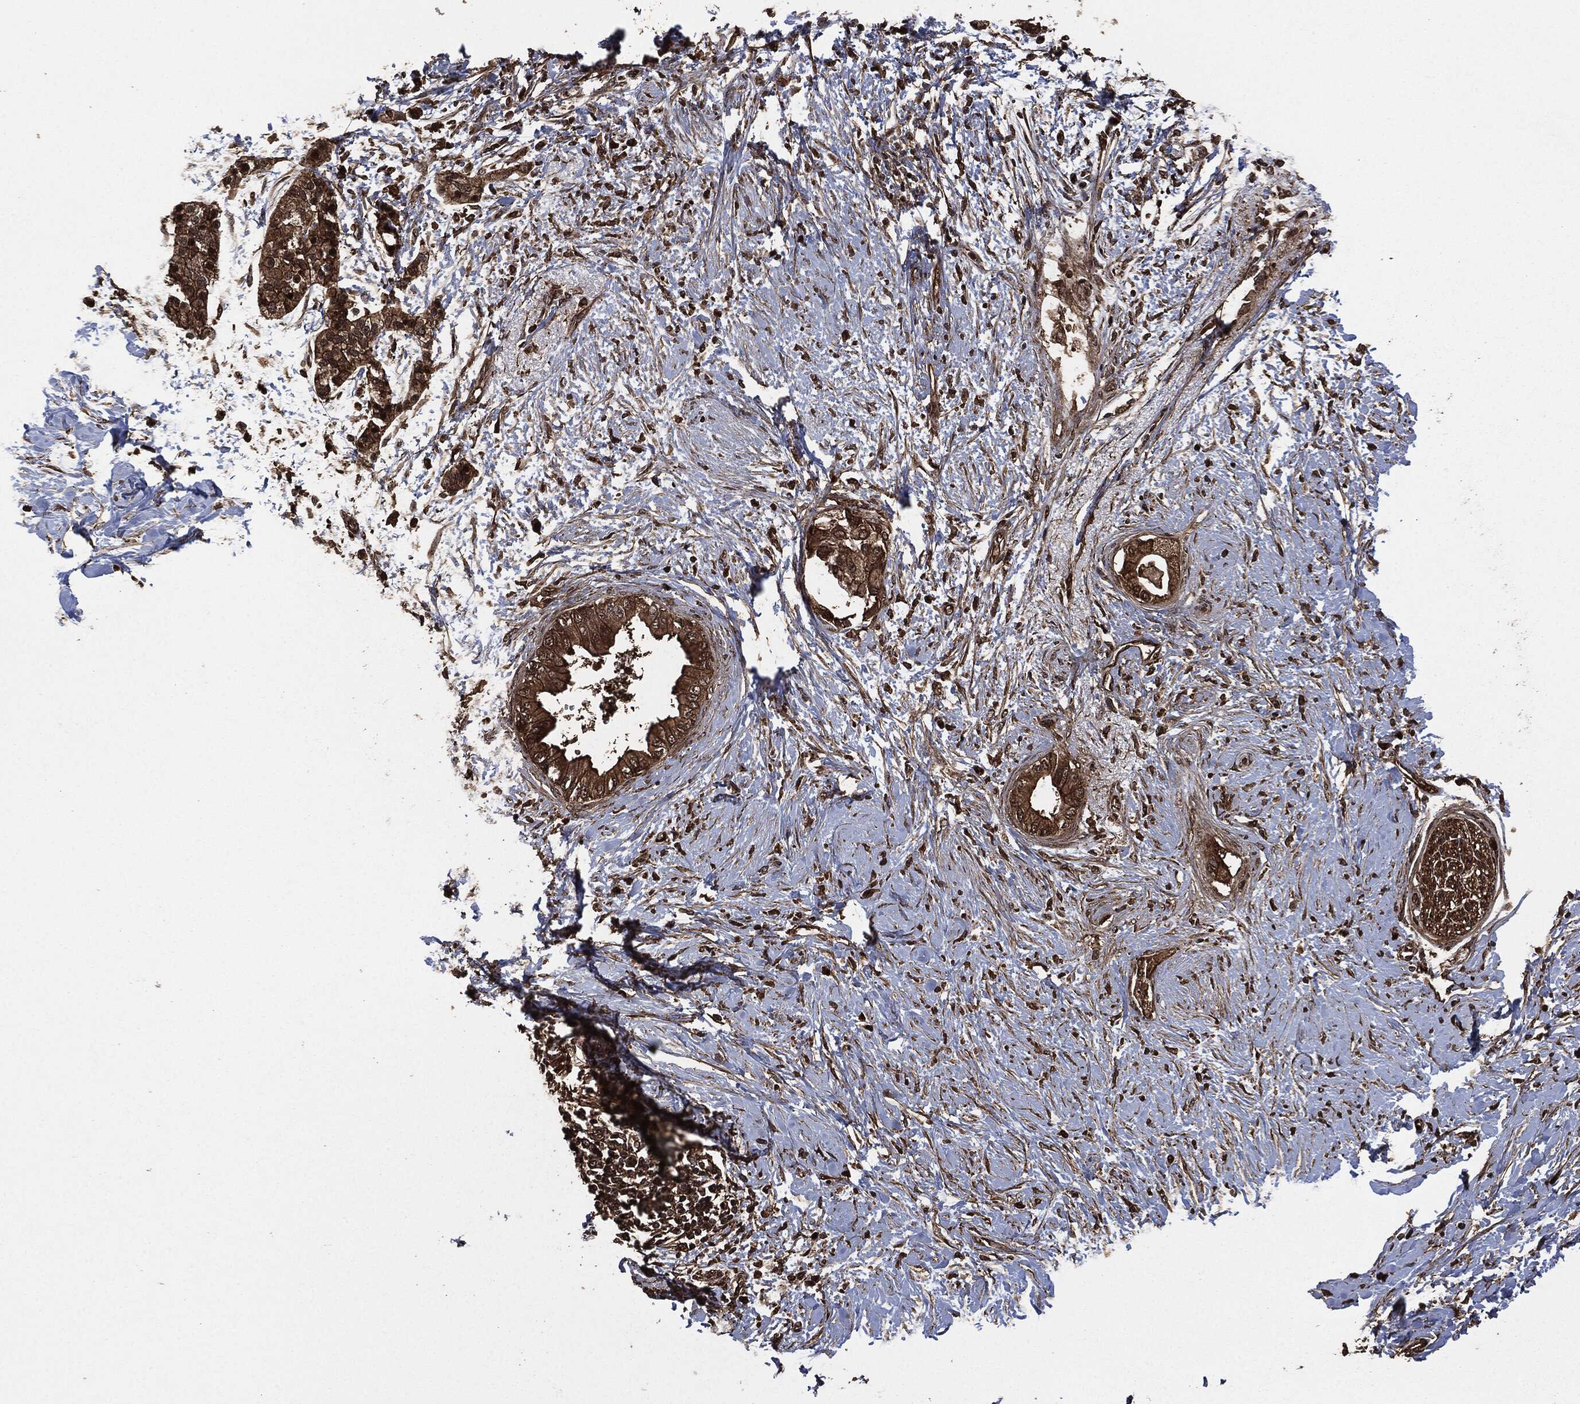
{"staining": {"intensity": "moderate", "quantity": ">75%", "location": "cytoplasmic/membranous"}, "tissue": "pancreatic cancer", "cell_type": "Tumor cells", "image_type": "cancer", "snomed": [{"axis": "morphology", "description": "Normal tissue, NOS"}, {"axis": "morphology", "description": "Adenocarcinoma, NOS"}, {"axis": "topography", "description": "Pancreas"}, {"axis": "topography", "description": "Duodenum"}], "caption": "Protein expression analysis of pancreatic adenocarcinoma displays moderate cytoplasmic/membranous staining in about >75% of tumor cells.", "gene": "HRAS", "patient": {"sex": "female", "age": 60}}